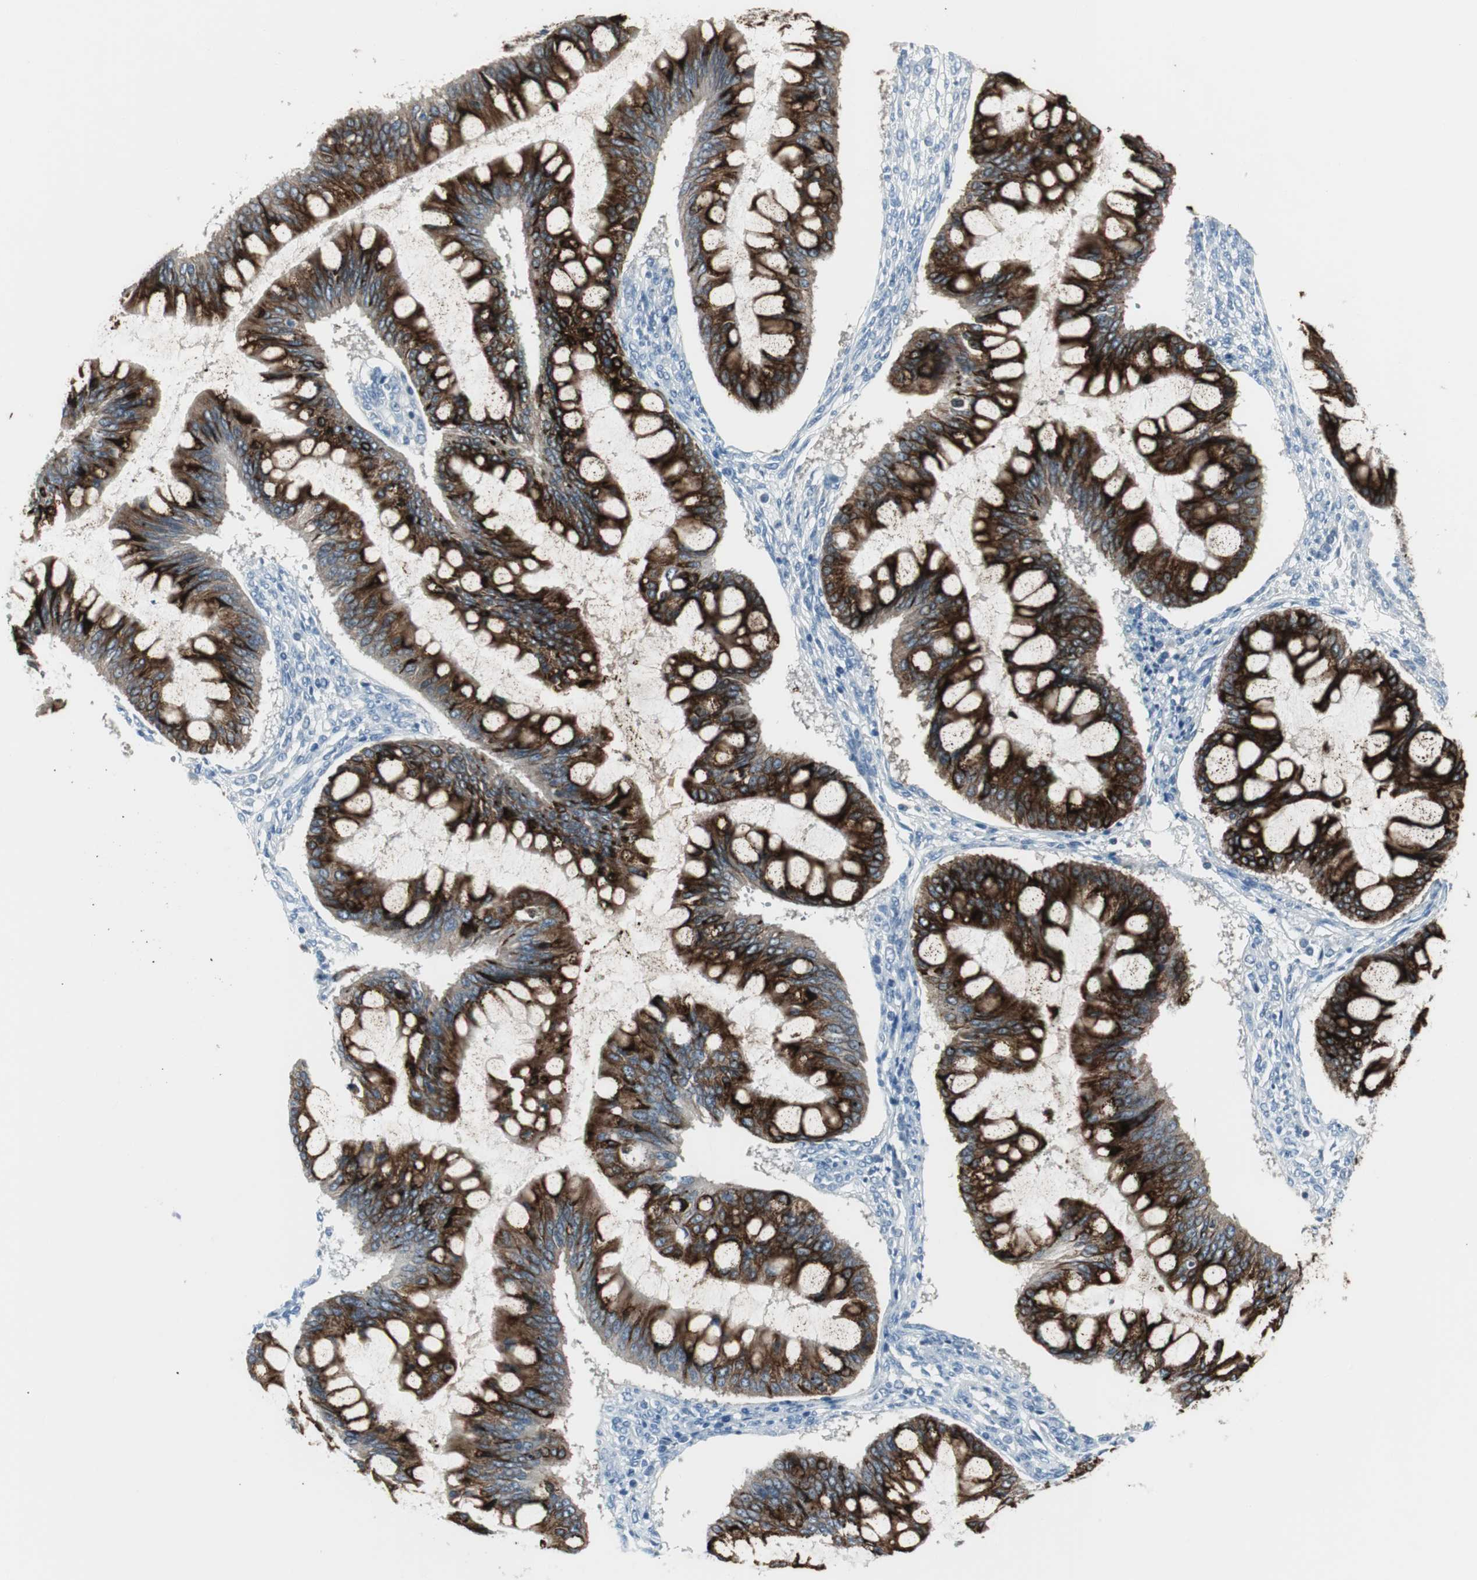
{"staining": {"intensity": "strong", "quantity": ">75%", "location": "cytoplasmic/membranous"}, "tissue": "ovarian cancer", "cell_type": "Tumor cells", "image_type": "cancer", "snomed": [{"axis": "morphology", "description": "Cystadenocarcinoma, mucinous, NOS"}, {"axis": "topography", "description": "Ovary"}], "caption": "Immunohistochemistry histopathology image of neoplastic tissue: ovarian cancer (mucinous cystadenocarcinoma) stained using IHC displays high levels of strong protein expression localized specifically in the cytoplasmic/membranous of tumor cells, appearing as a cytoplasmic/membranous brown color.", "gene": "AGR2", "patient": {"sex": "female", "age": 73}}